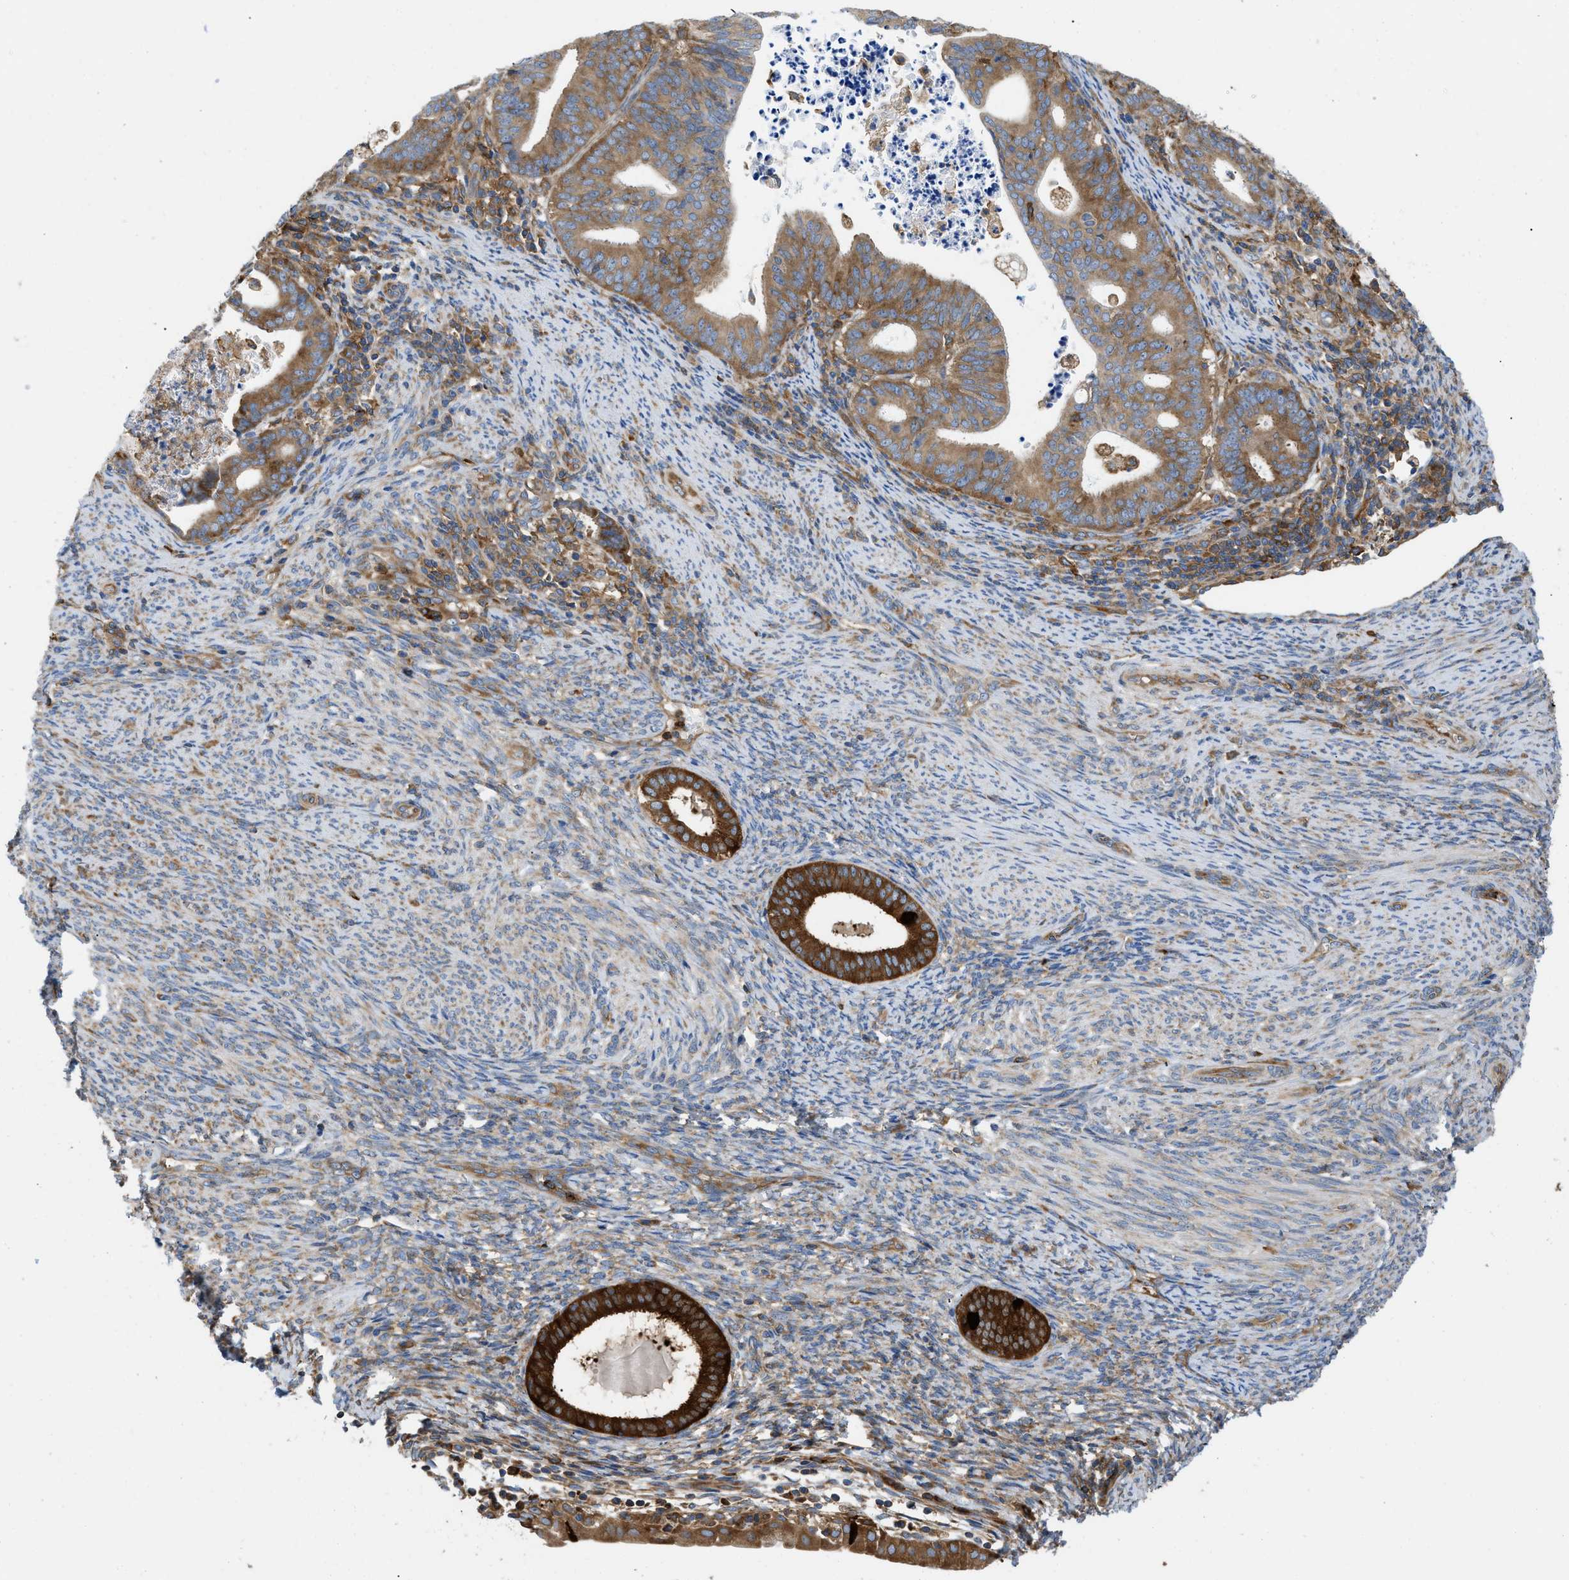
{"staining": {"intensity": "moderate", "quantity": ">75%", "location": "cytoplasmic/membranous"}, "tissue": "endometrial cancer", "cell_type": "Tumor cells", "image_type": "cancer", "snomed": [{"axis": "morphology", "description": "Adenocarcinoma, NOS"}, {"axis": "topography", "description": "Uterus"}], "caption": "Endometrial cancer (adenocarcinoma) was stained to show a protein in brown. There is medium levels of moderate cytoplasmic/membranous staining in about >75% of tumor cells.", "gene": "GPAT4", "patient": {"sex": "female", "age": 83}}